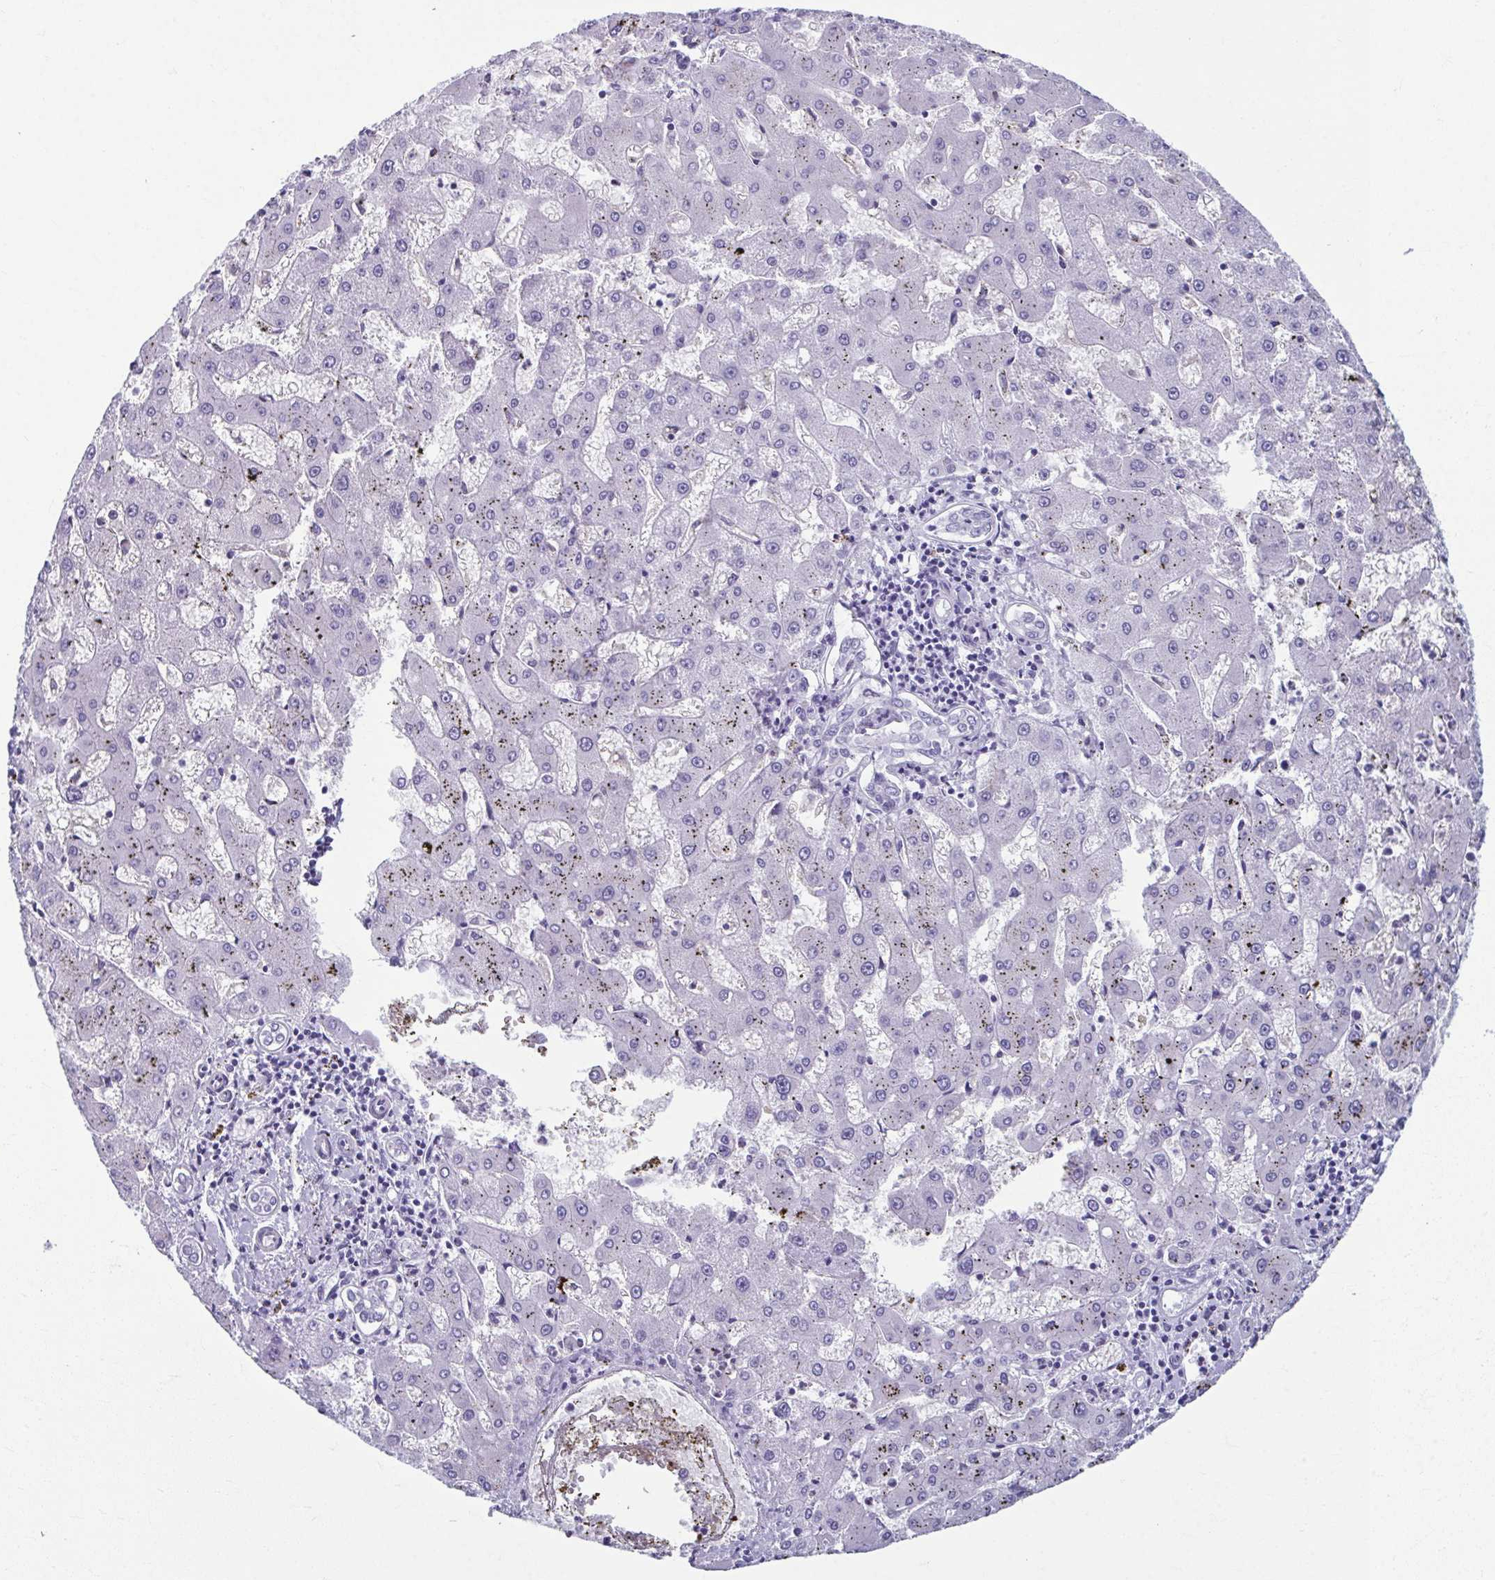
{"staining": {"intensity": "negative", "quantity": "none", "location": "none"}, "tissue": "liver cancer", "cell_type": "Tumor cells", "image_type": "cancer", "snomed": [{"axis": "morphology", "description": "Carcinoma, Hepatocellular, NOS"}, {"axis": "topography", "description": "Liver"}], "caption": "An image of human liver cancer (hepatocellular carcinoma) is negative for staining in tumor cells.", "gene": "TCEAL3", "patient": {"sex": "male", "age": 67}}